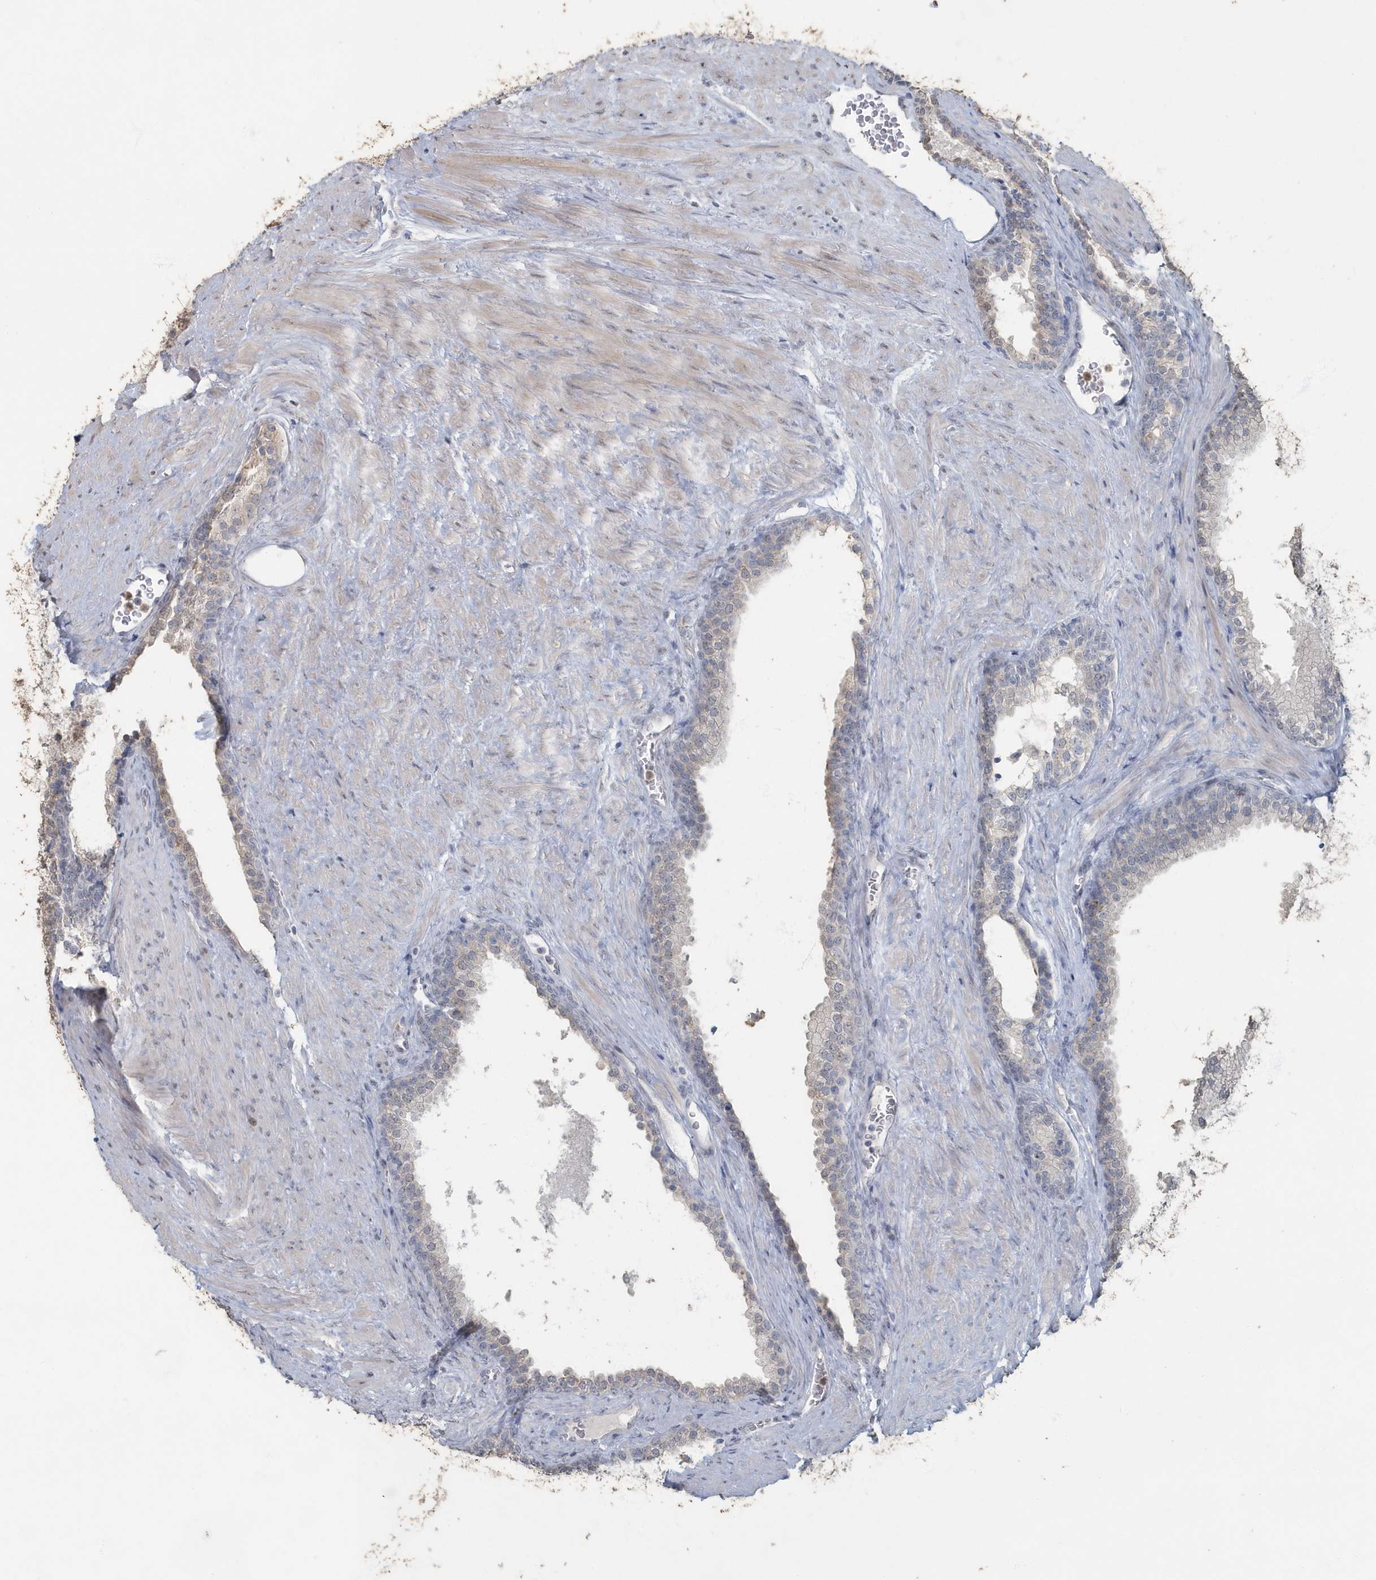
{"staining": {"intensity": "weak", "quantity": "<25%", "location": "nuclear"}, "tissue": "prostate", "cell_type": "Glandular cells", "image_type": "normal", "snomed": [{"axis": "morphology", "description": "Normal tissue, NOS"}, {"axis": "topography", "description": "Prostate"}], "caption": "Glandular cells are negative for protein expression in unremarkable human prostate. Brightfield microscopy of immunohistochemistry stained with DAB (3,3'-diaminobenzidine) (brown) and hematoxylin (blue), captured at high magnification.", "gene": "MYOT", "patient": {"sex": "male", "age": 76}}